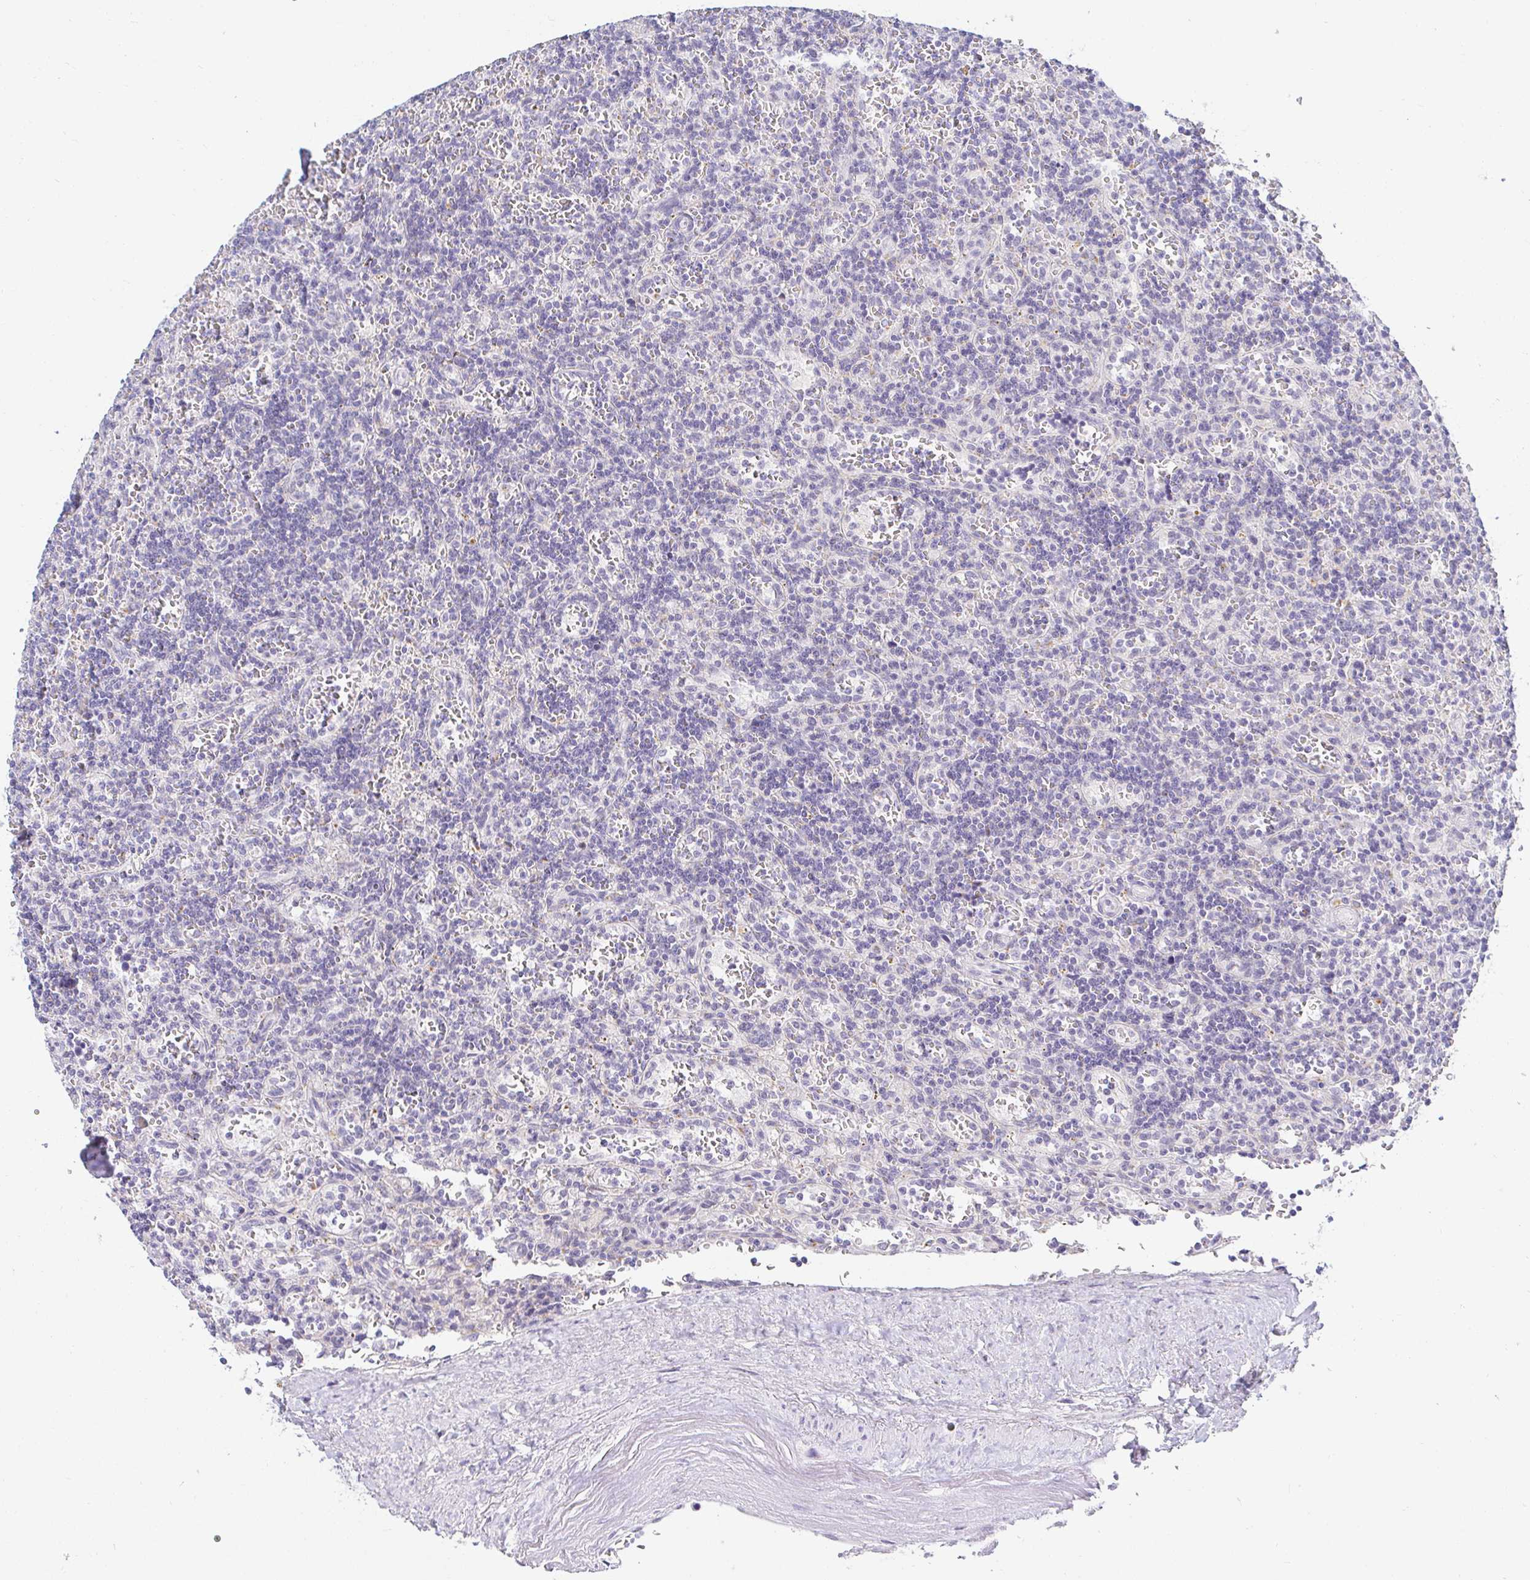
{"staining": {"intensity": "negative", "quantity": "none", "location": "none"}, "tissue": "lymphoma", "cell_type": "Tumor cells", "image_type": "cancer", "snomed": [{"axis": "morphology", "description": "Malignant lymphoma, non-Hodgkin's type, Low grade"}, {"axis": "topography", "description": "Spleen"}], "caption": "The IHC micrograph has no significant staining in tumor cells of lymphoma tissue.", "gene": "OR51D1", "patient": {"sex": "male", "age": 73}}